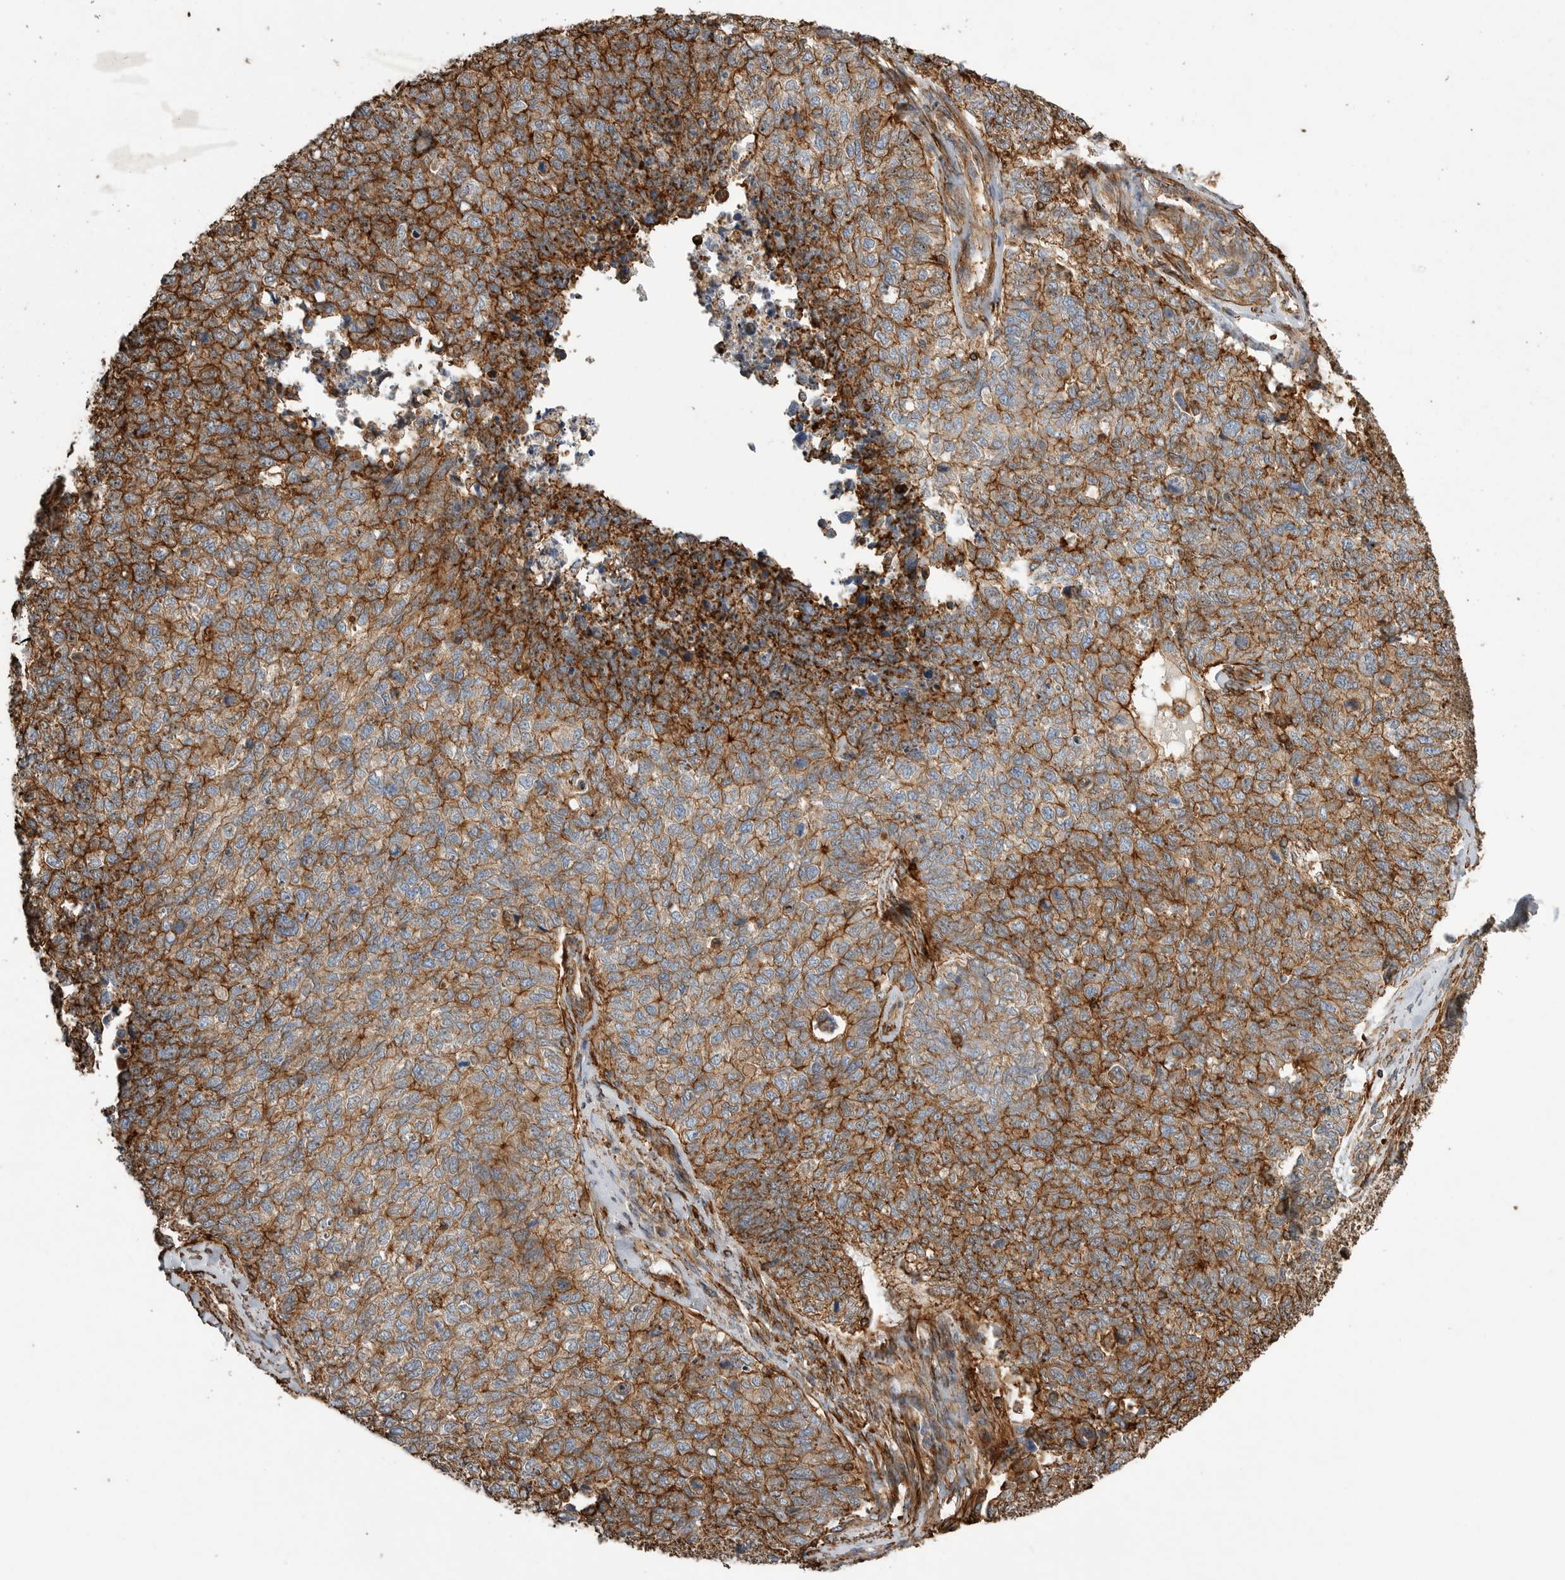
{"staining": {"intensity": "moderate", "quantity": ">75%", "location": "cytoplasmic/membranous"}, "tissue": "cervical cancer", "cell_type": "Tumor cells", "image_type": "cancer", "snomed": [{"axis": "morphology", "description": "Squamous cell carcinoma, NOS"}, {"axis": "topography", "description": "Cervix"}], "caption": "Moderate cytoplasmic/membranous positivity is identified in approximately >75% of tumor cells in cervical cancer (squamous cell carcinoma).", "gene": "GPER1", "patient": {"sex": "female", "age": 63}}